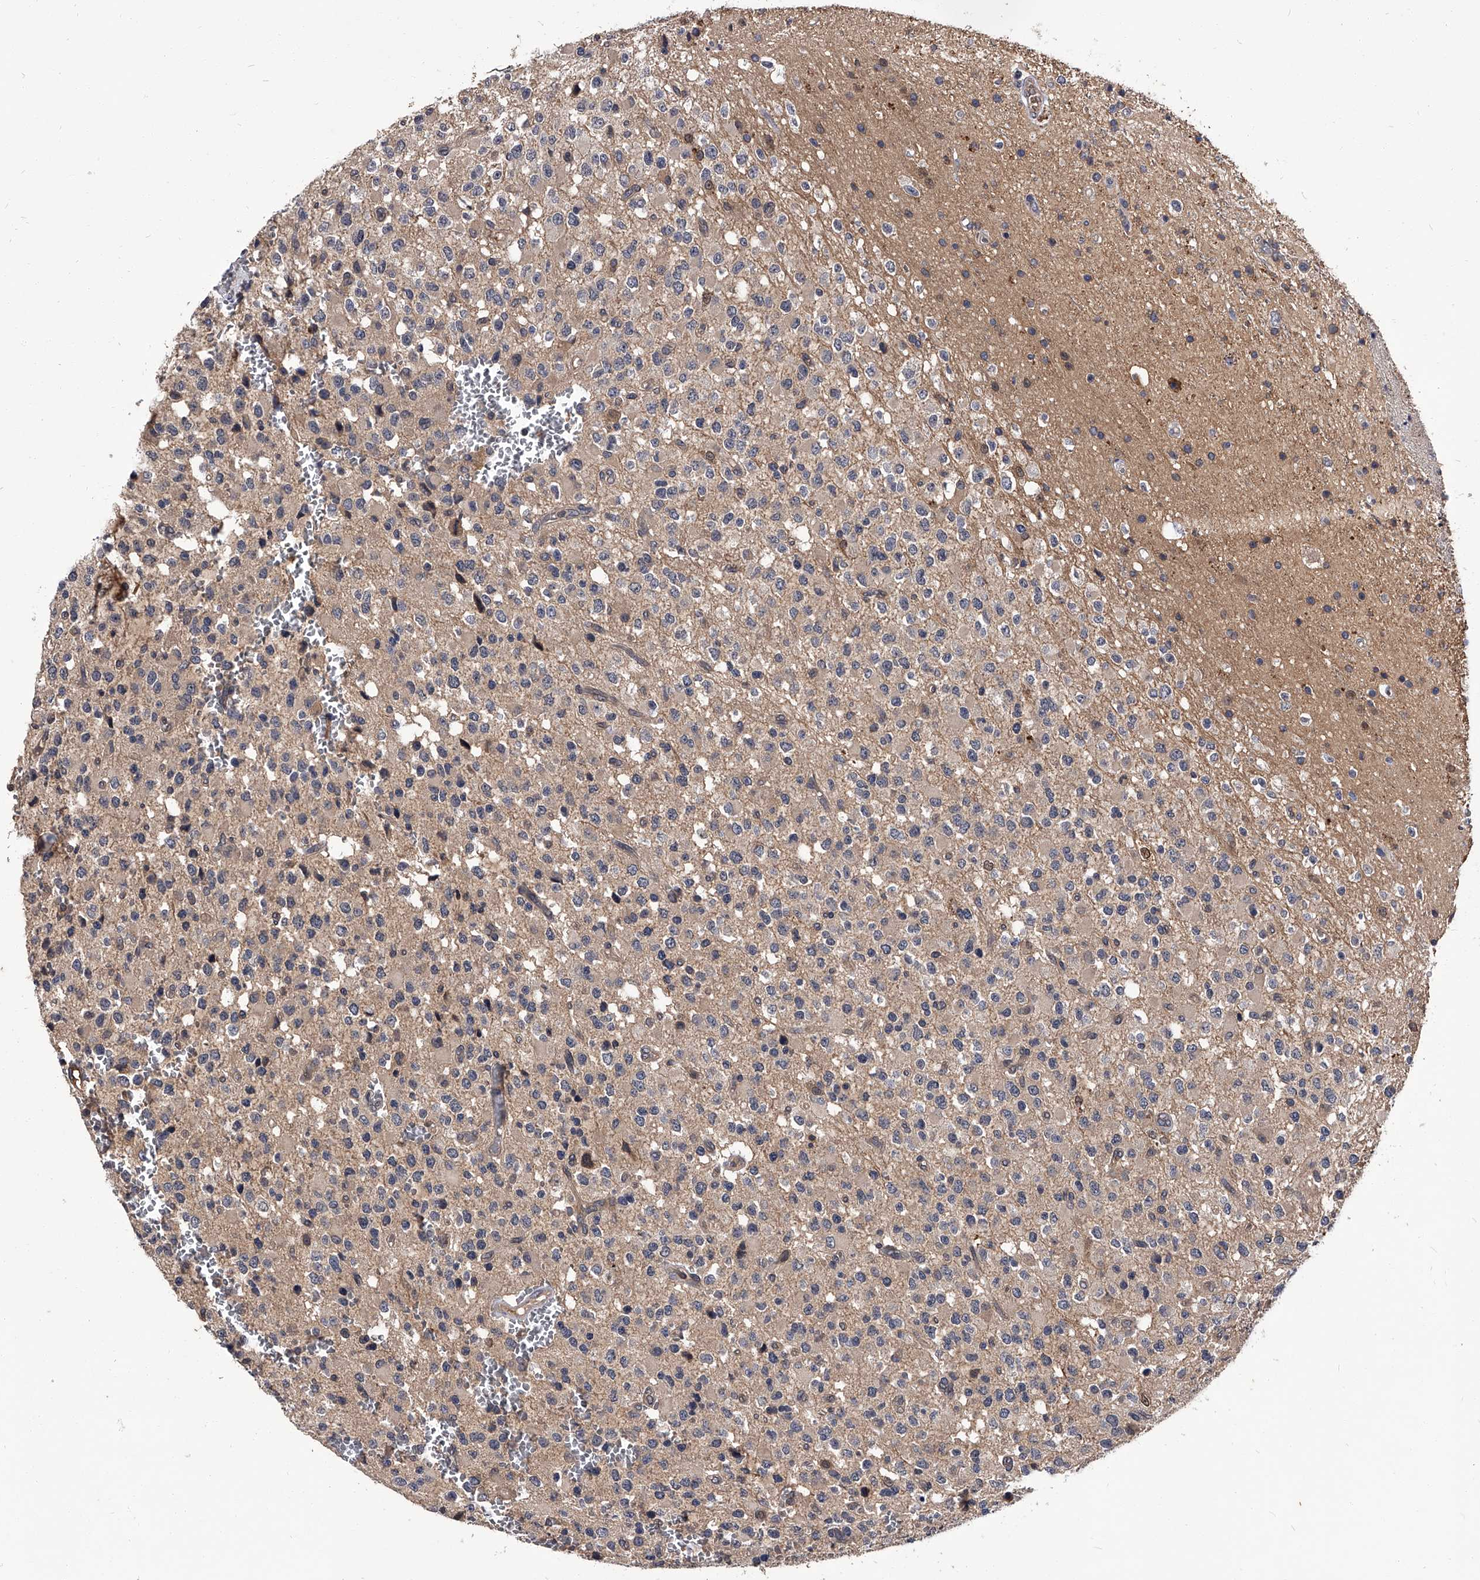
{"staining": {"intensity": "weak", "quantity": "<25%", "location": "cytoplasmic/membranous"}, "tissue": "glioma", "cell_type": "Tumor cells", "image_type": "cancer", "snomed": [{"axis": "morphology", "description": "Glioma, malignant, High grade"}, {"axis": "topography", "description": "Brain"}], "caption": "This is a micrograph of immunohistochemistry (IHC) staining of malignant glioma (high-grade), which shows no expression in tumor cells.", "gene": "SLC18B1", "patient": {"sex": "male", "age": 34}}